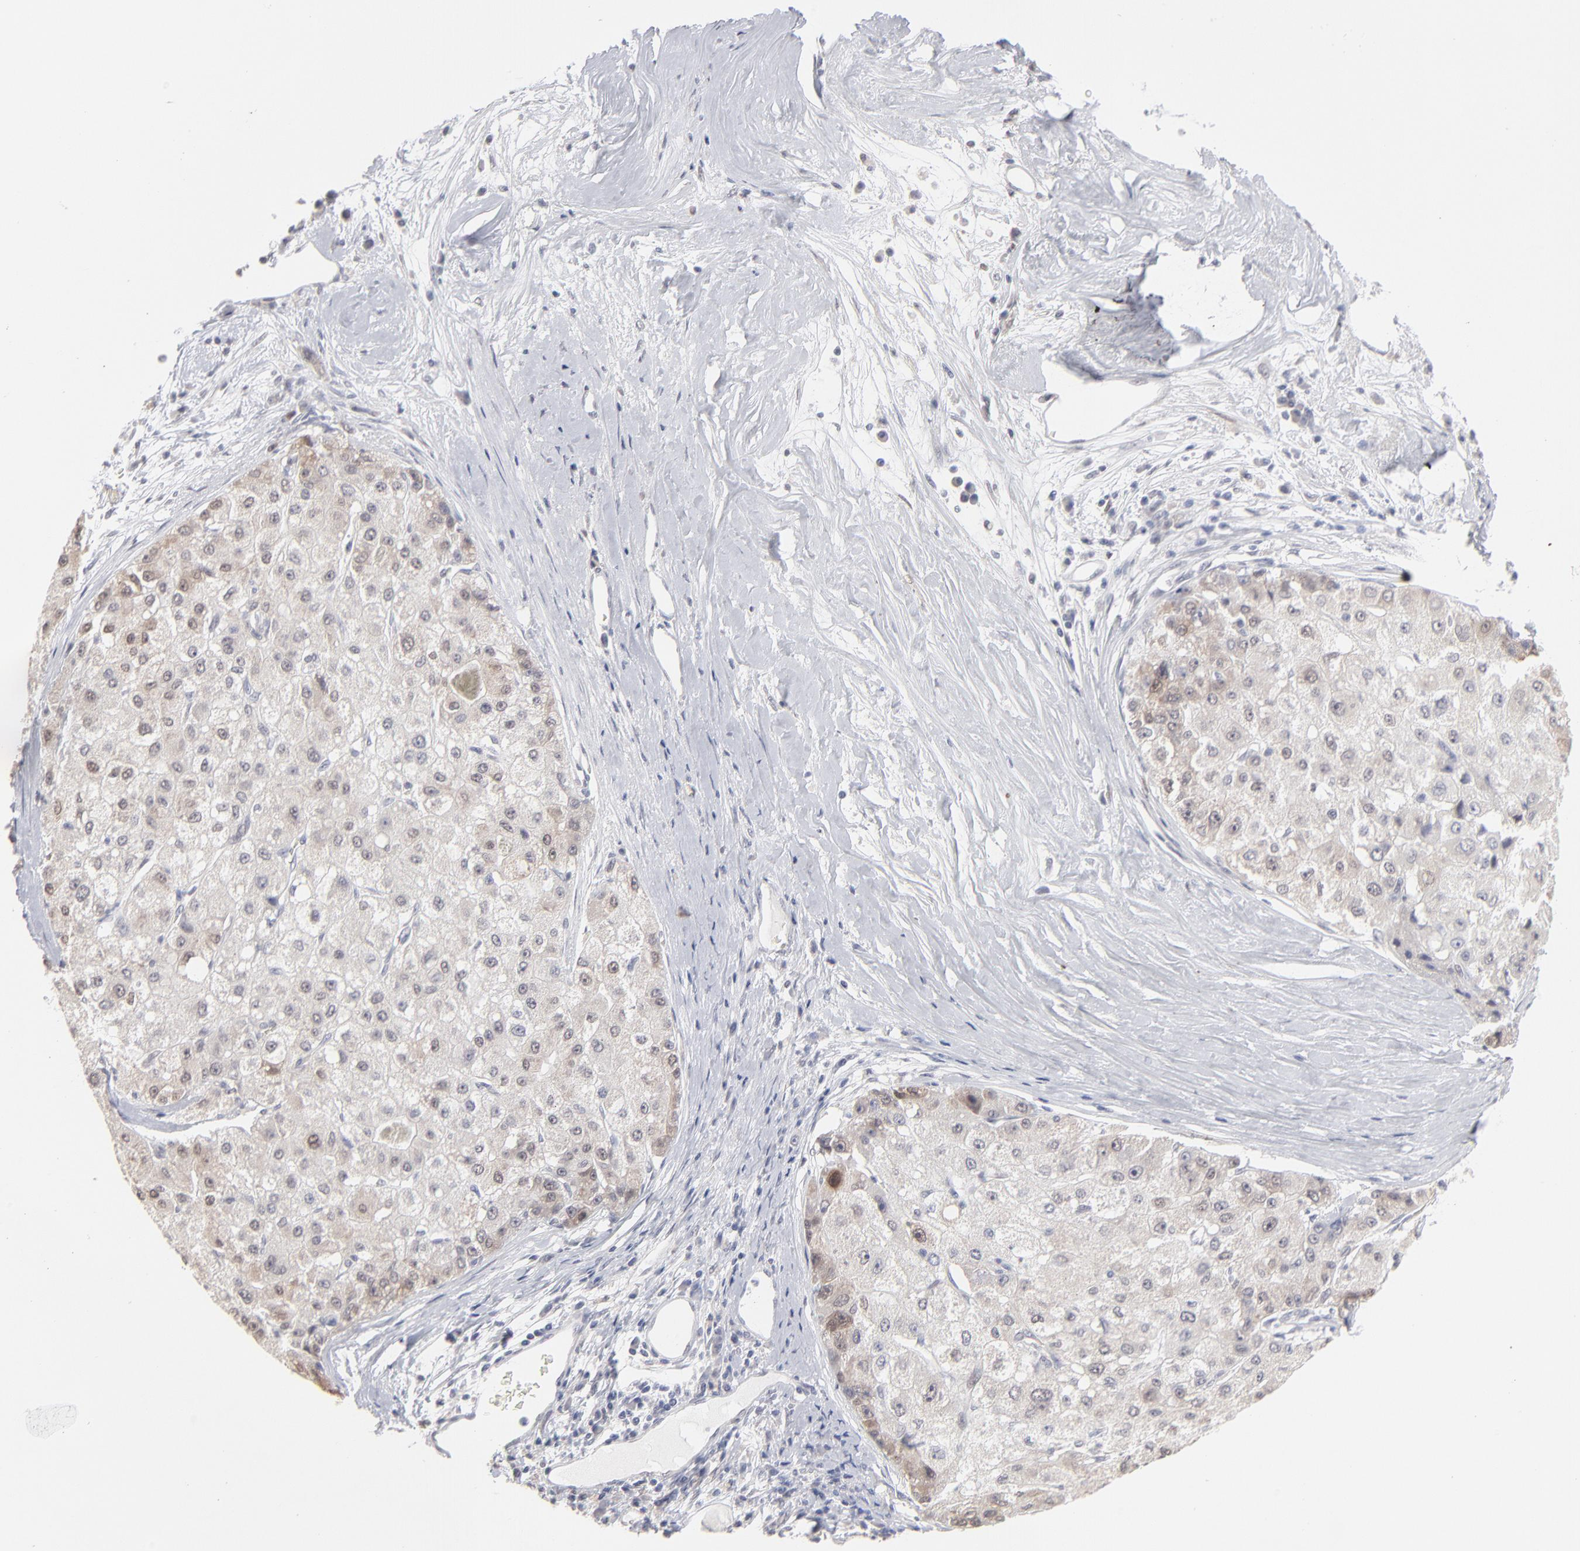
{"staining": {"intensity": "moderate", "quantity": "25%-75%", "location": "cytoplasmic/membranous,nuclear"}, "tissue": "liver cancer", "cell_type": "Tumor cells", "image_type": "cancer", "snomed": [{"axis": "morphology", "description": "Carcinoma, Hepatocellular, NOS"}, {"axis": "topography", "description": "Liver"}], "caption": "Human liver cancer (hepatocellular carcinoma) stained with a protein marker exhibits moderate staining in tumor cells.", "gene": "RBM3", "patient": {"sex": "male", "age": 80}}